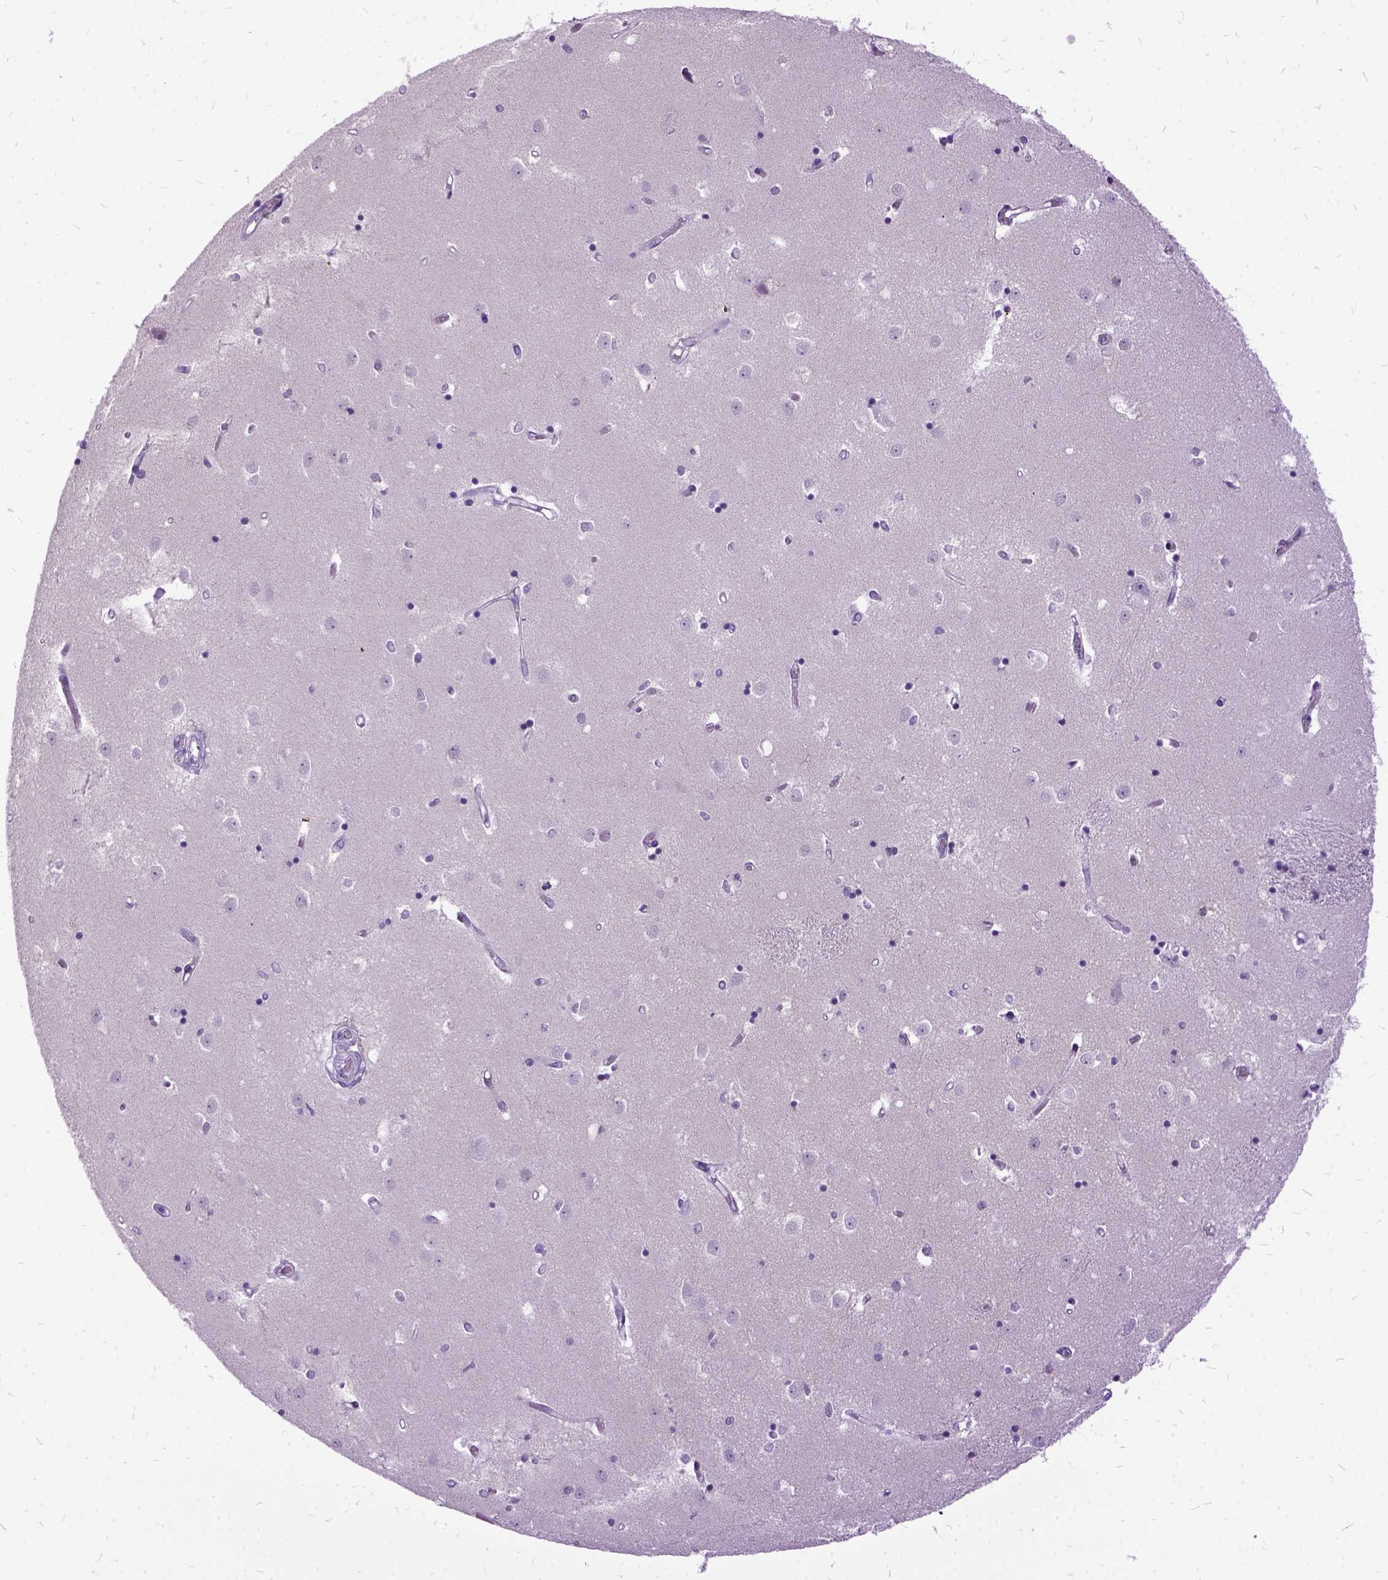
{"staining": {"intensity": "negative", "quantity": "none", "location": "none"}, "tissue": "caudate", "cell_type": "Glial cells", "image_type": "normal", "snomed": [{"axis": "morphology", "description": "Normal tissue, NOS"}, {"axis": "topography", "description": "Lateral ventricle wall"}], "caption": "The IHC photomicrograph has no significant positivity in glial cells of caudate.", "gene": "MME", "patient": {"sex": "male", "age": 54}}